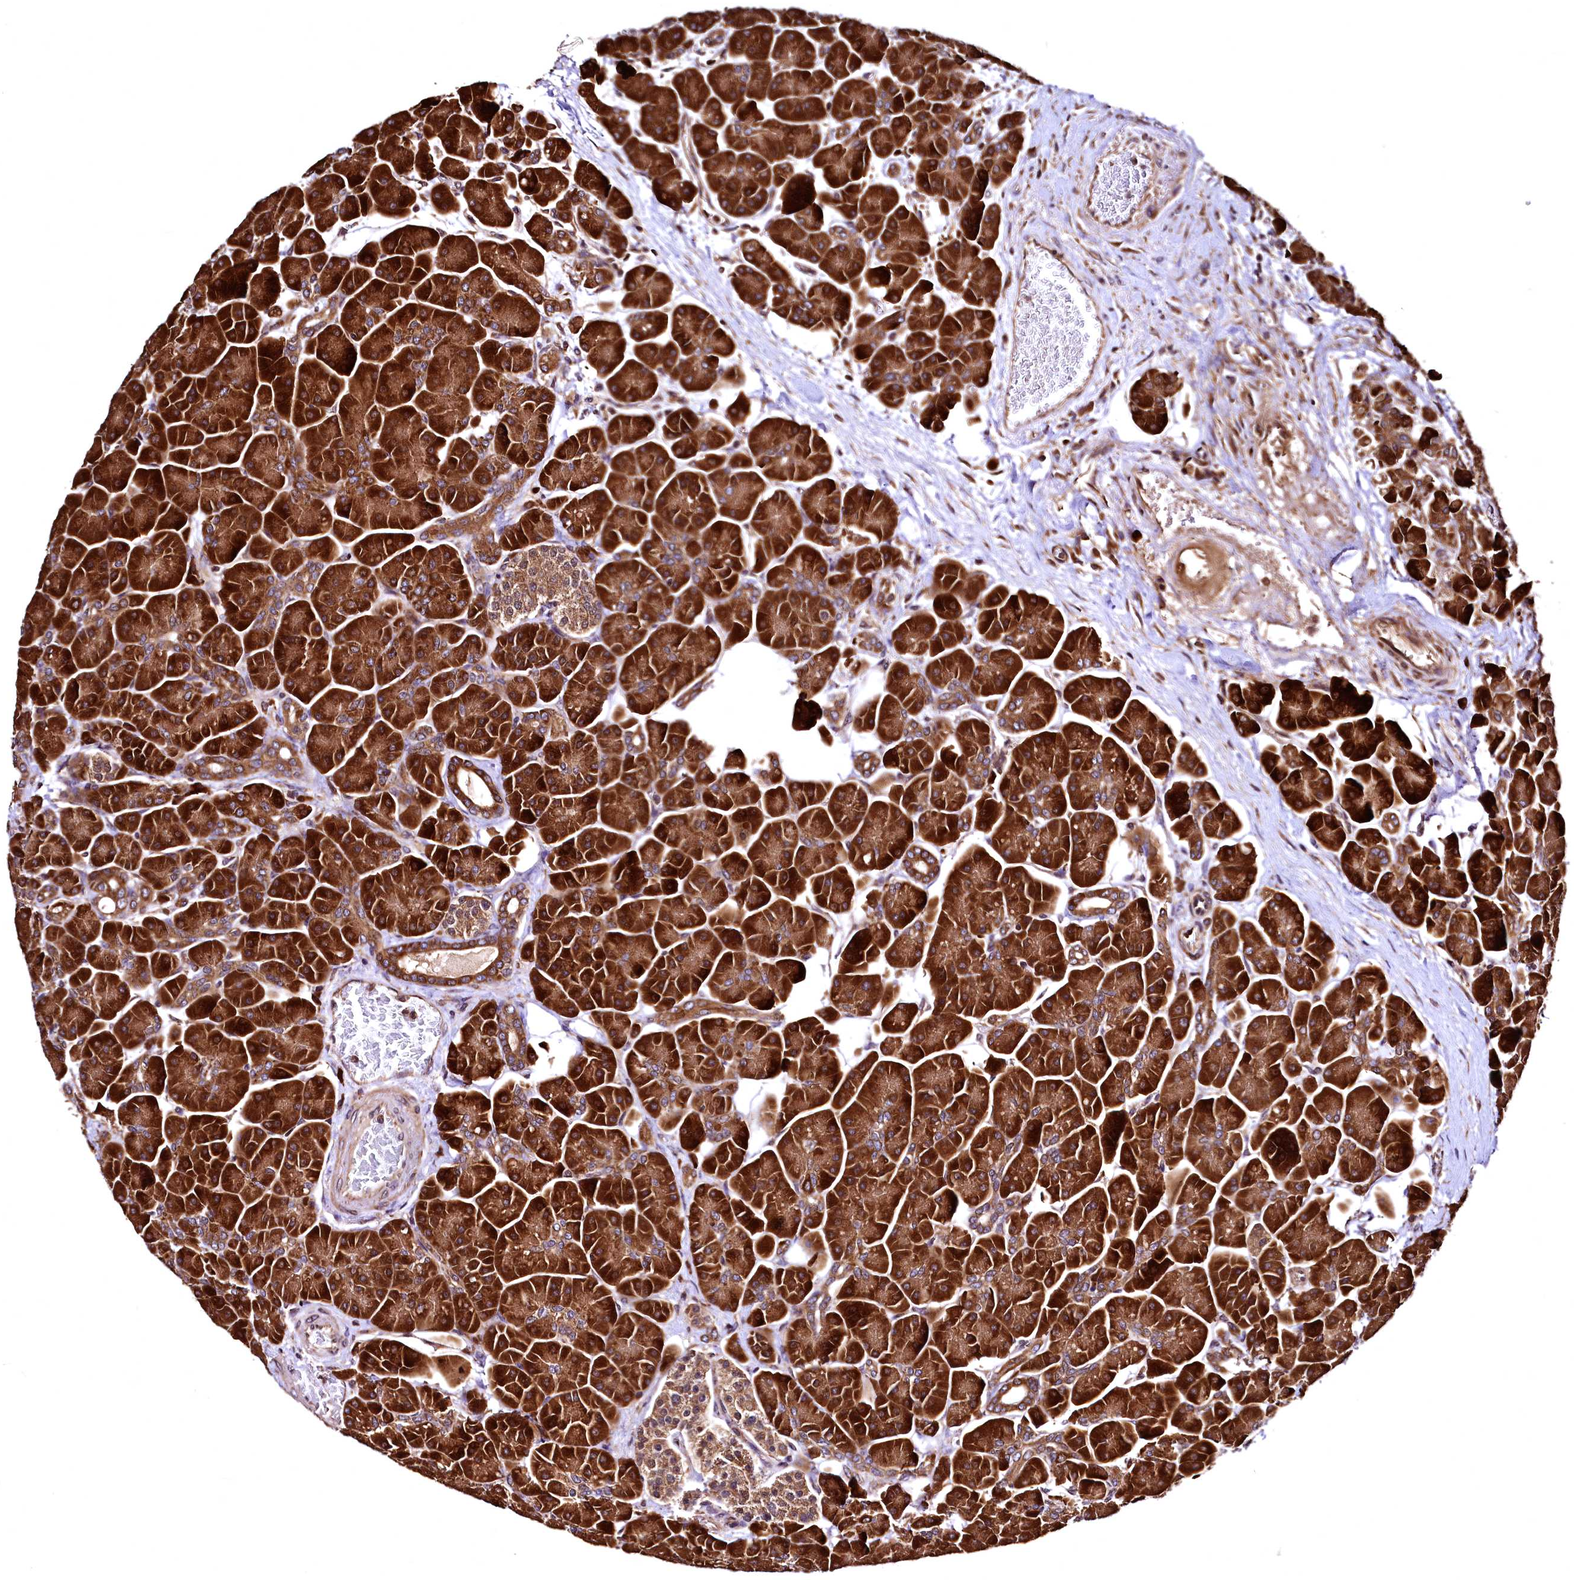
{"staining": {"intensity": "strong", "quantity": ">75%", "location": "cytoplasmic/membranous"}, "tissue": "pancreas", "cell_type": "Exocrine glandular cells", "image_type": "normal", "snomed": [{"axis": "morphology", "description": "Normal tissue, NOS"}, {"axis": "topography", "description": "Pancreas"}], "caption": "A photomicrograph of human pancreas stained for a protein displays strong cytoplasmic/membranous brown staining in exocrine glandular cells. The staining was performed using DAB (3,3'-diaminobenzidine) to visualize the protein expression in brown, while the nuclei were stained in blue with hematoxylin (Magnification: 20x).", "gene": "LRSAM1", "patient": {"sex": "male", "age": 66}}